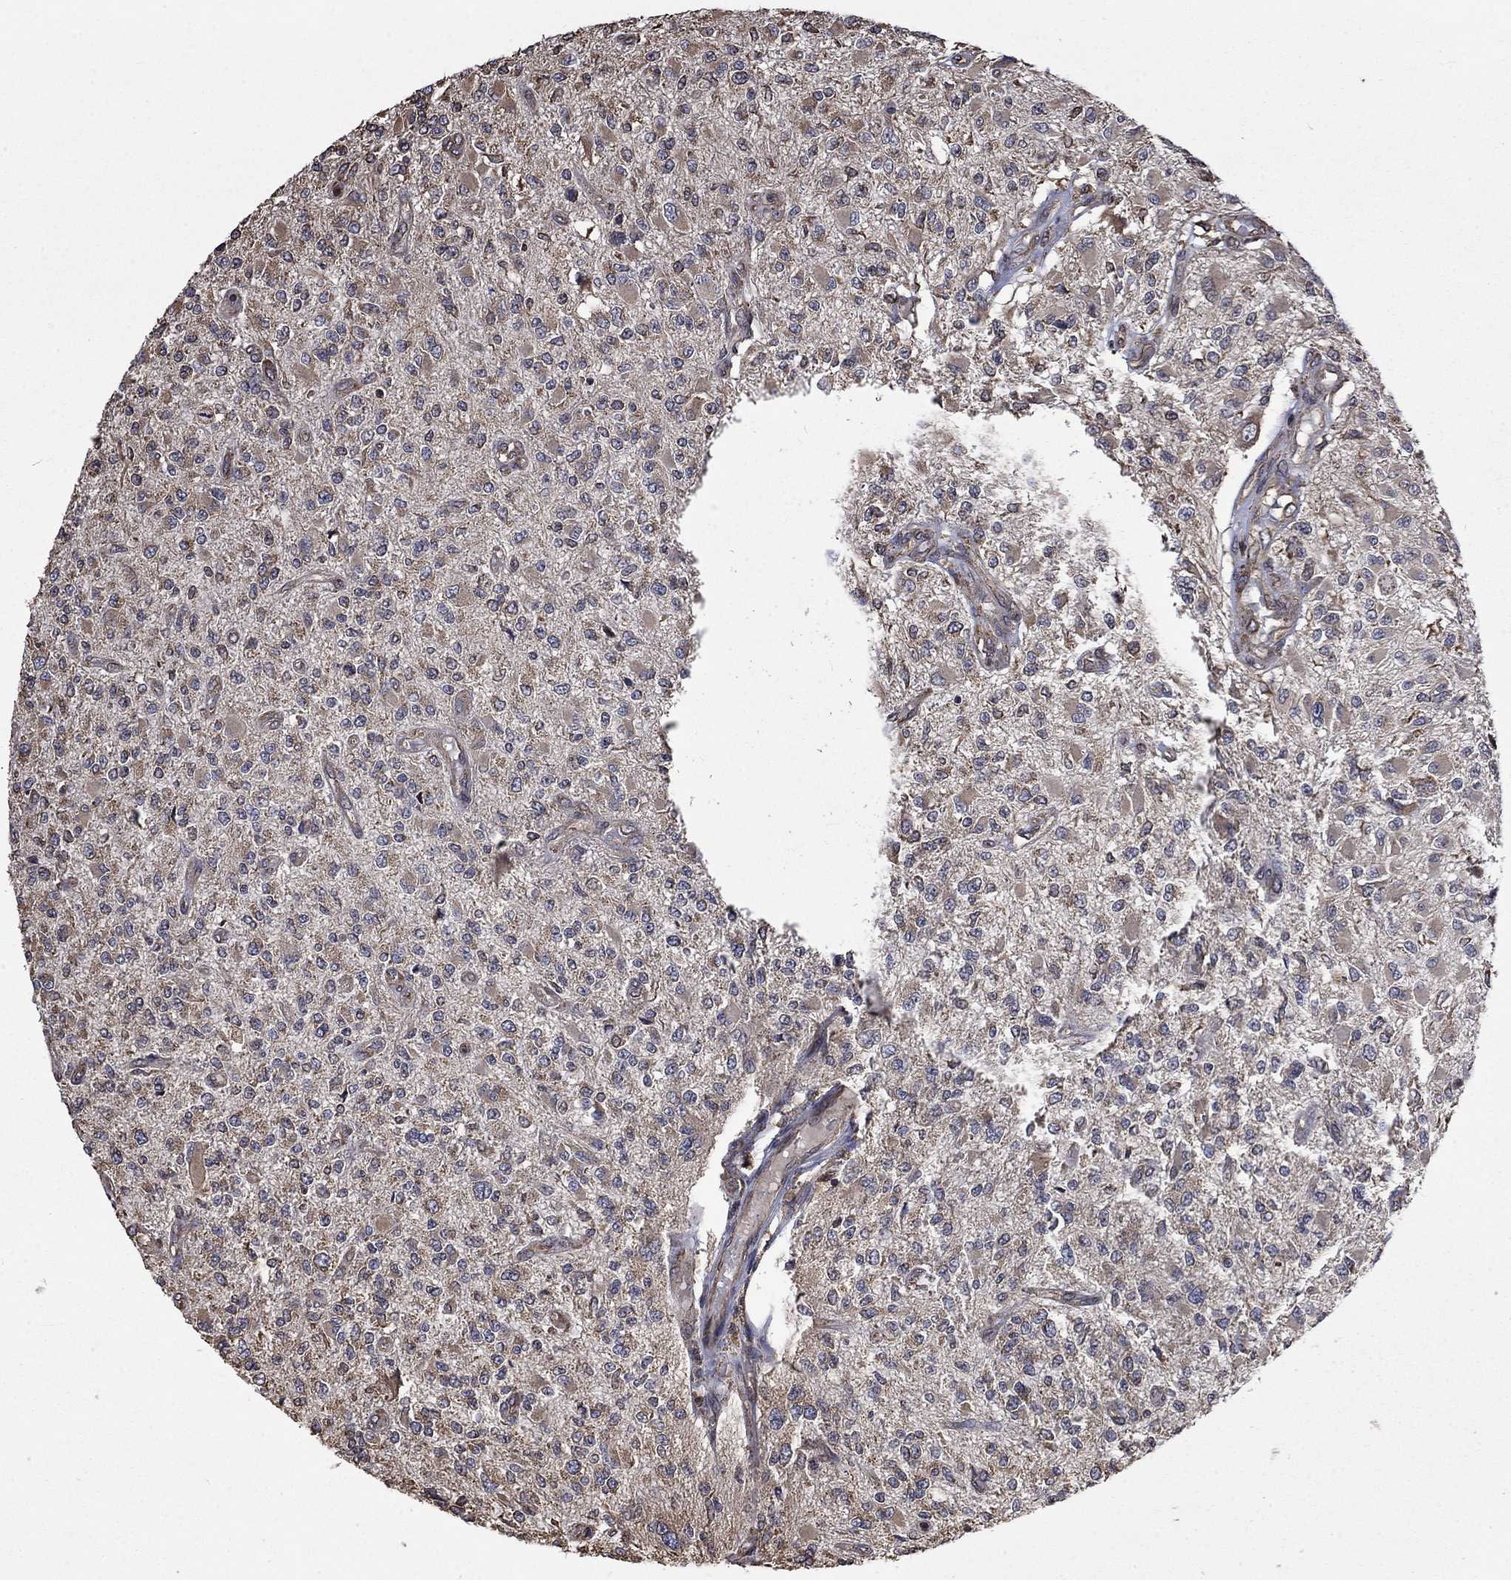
{"staining": {"intensity": "weak", "quantity": "<25%", "location": "cytoplasmic/membranous"}, "tissue": "glioma", "cell_type": "Tumor cells", "image_type": "cancer", "snomed": [{"axis": "morphology", "description": "Glioma, malignant, High grade"}, {"axis": "topography", "description": "Brain"}], "caption": "Immunohistochemical staining of glioma exhibits no significant expression in tumor cells. (DAB immunohistochemistry with hematoxylin counter stain).", "gene": "ESRRA", "patient": {"sex": "female", "age": 63}}